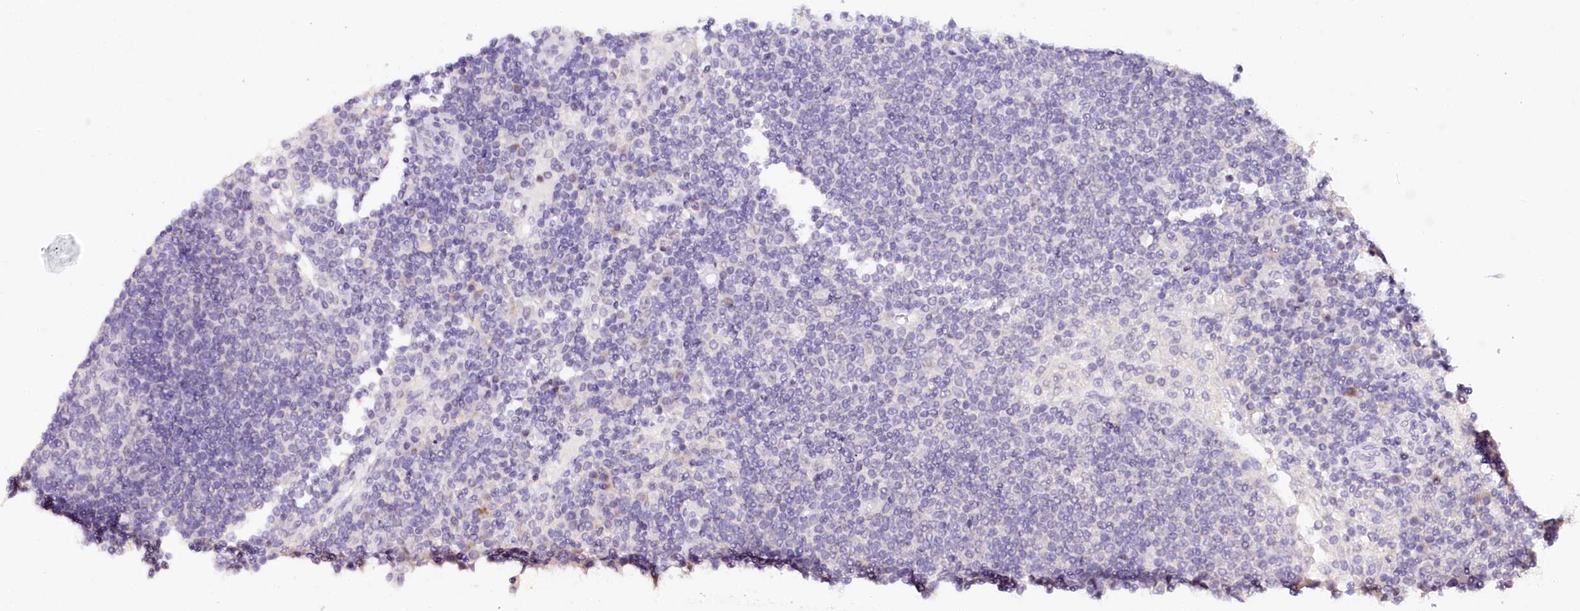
{"staining": {"intensity": "negative", "quantity": "none", "location": "none"}, "tissue": "lymph node", "cell_type": "Germinal center cells", "image_type": "normal", "snomed": [{"axis": "morphology", "description": "Normal tissue, NOS"}, {"axis": "topography", "description": "Lymph node"}], "caption": "An IHC photomicrograph of unremarkable lymph node is shown. There is no staining in germinal center cells of lymph node.", "gene": "TP53", "patient": {"sex": "female", "age": 53}}